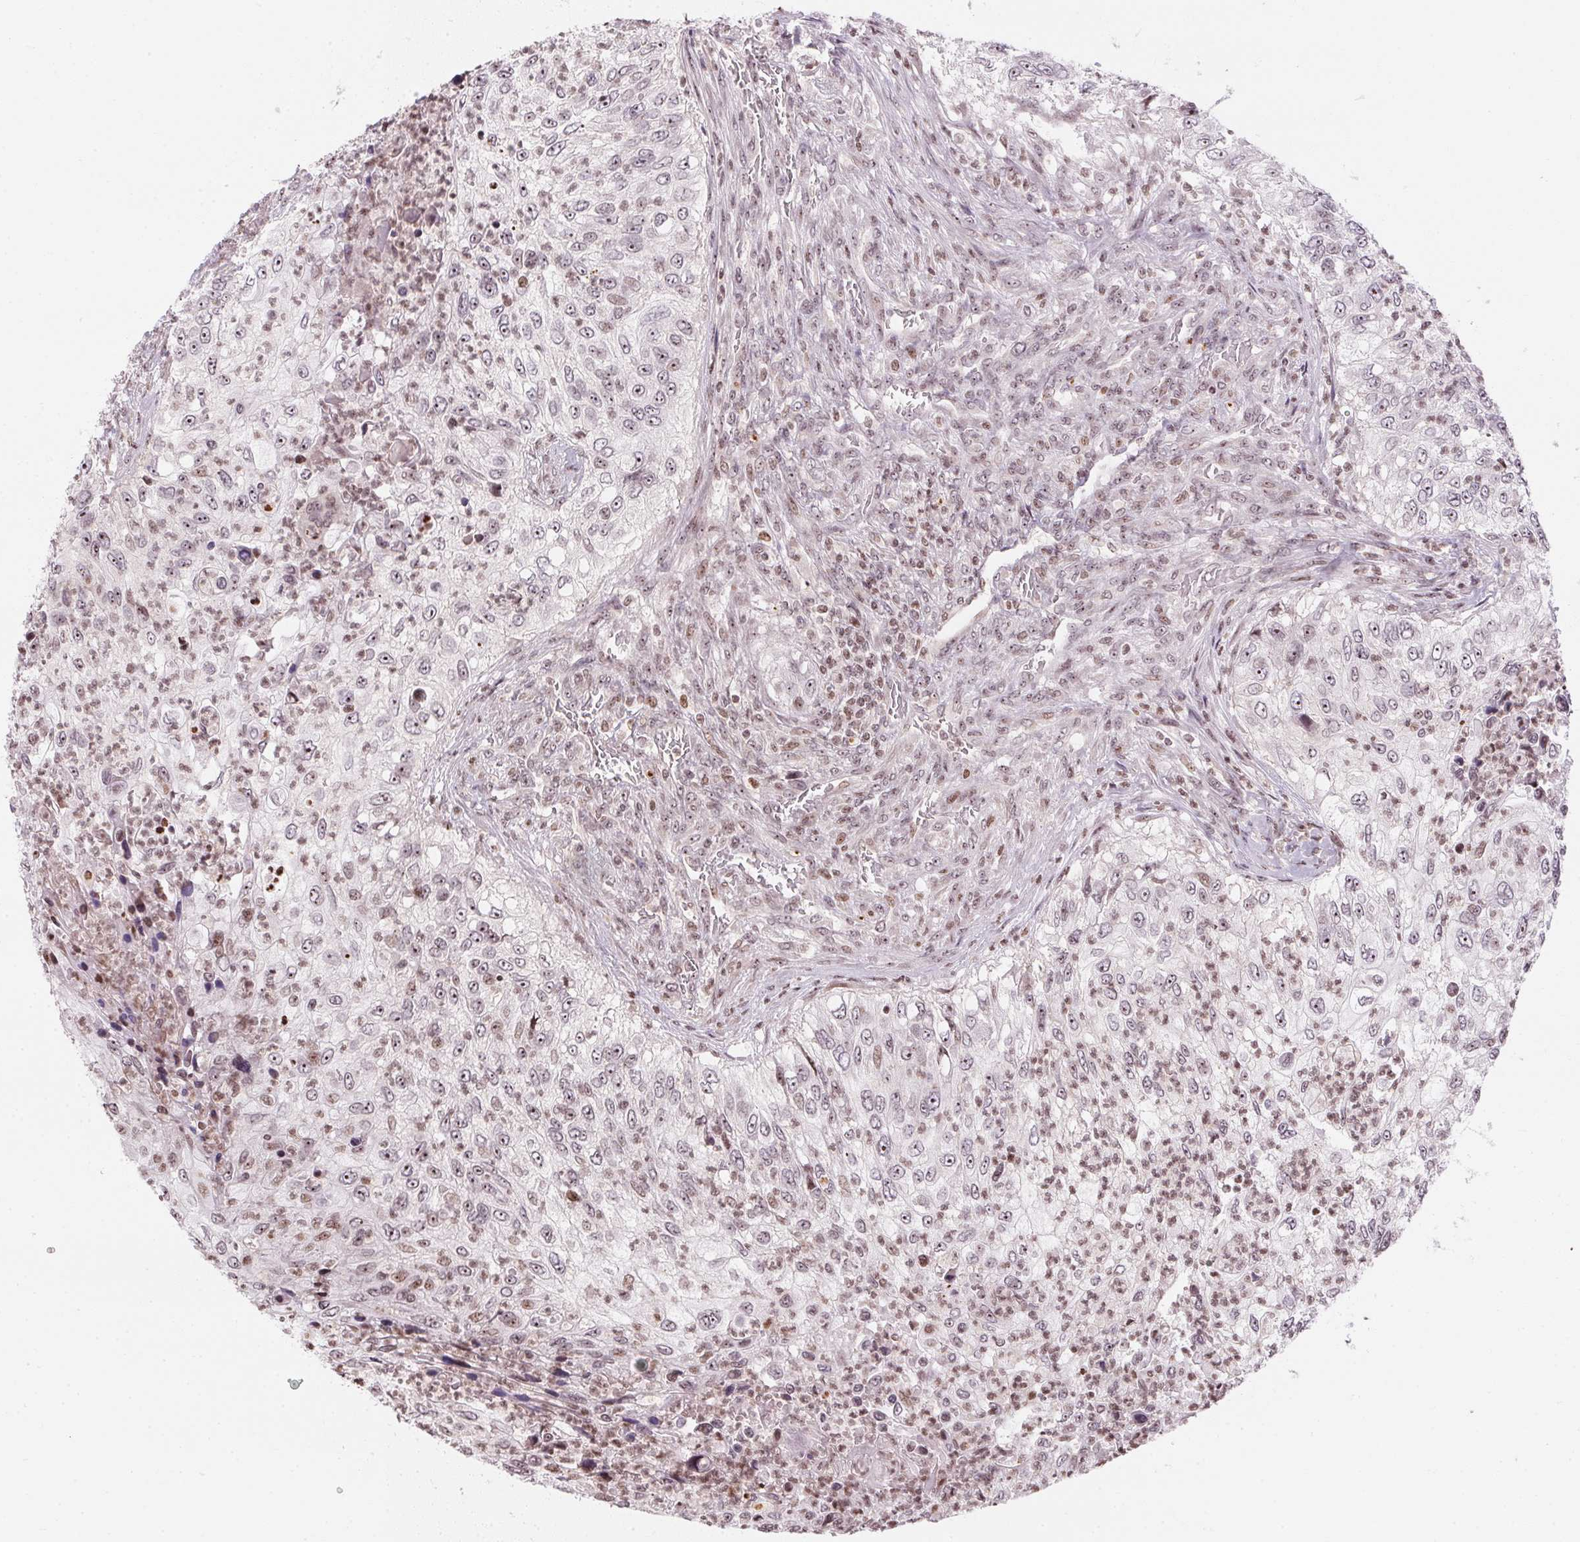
{"staining": {"intensity": "weak", "quantity": "<25%", "location": "nuclear"}, "tissue": "urothelial cancer", "cell_type": "Tumor cells", "image_type": "cancer", "snomed": [{"axis": "morphology", "description": "Urothelial carcinoma, High grade"}, {"axis": "topography", "description": "Urinary bladder"}], "caption": "An immunohistochemistry micrograph of urothelial cancer is shown. There is no staining in tumor cells of urothelial cancer.", "gene": "RNF181", "patient": {"sex": "female", "age": 60}}